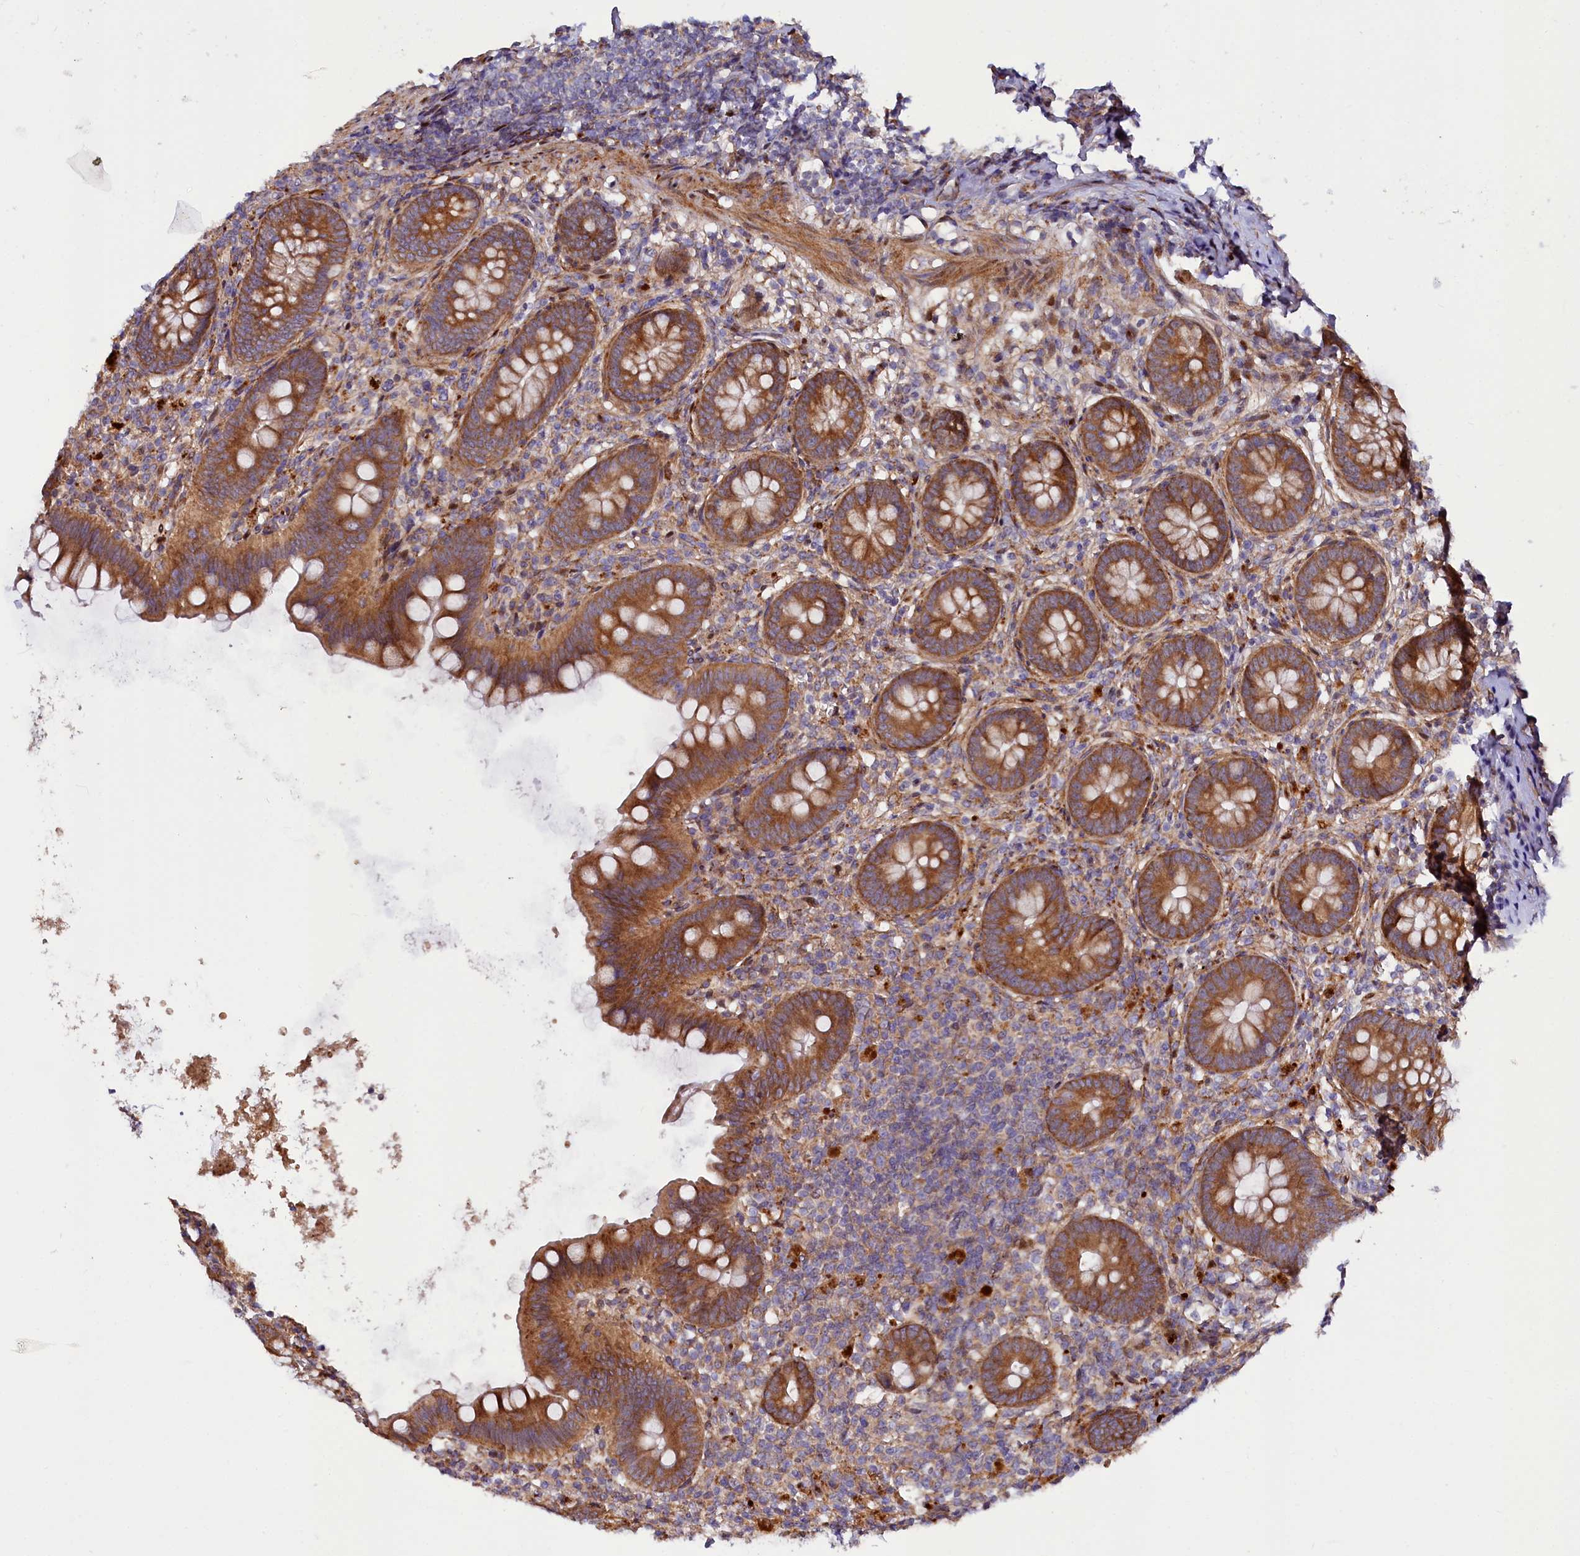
{"staining": {"intensity": "moderate", "quantity": ">75%", "location": "cytoplasmic/membranous"}, "tissue": "appendix", "cell_type": "Glandular cells", "image_type": "normal", "snomed": [{"axis": "morphology", "description": "Normal tissue, NOS"}, {"axis": "topography", "description": "Appendix"}], "caption": "Immunohistochemical staining of normal appendix exhibits >75% levels of moderate cytoplasmic/membranous protein staining in approximately >75% of glandular cells.", "gene": "PDZRN3", "patient": {"sex": "female", "age": 62}}